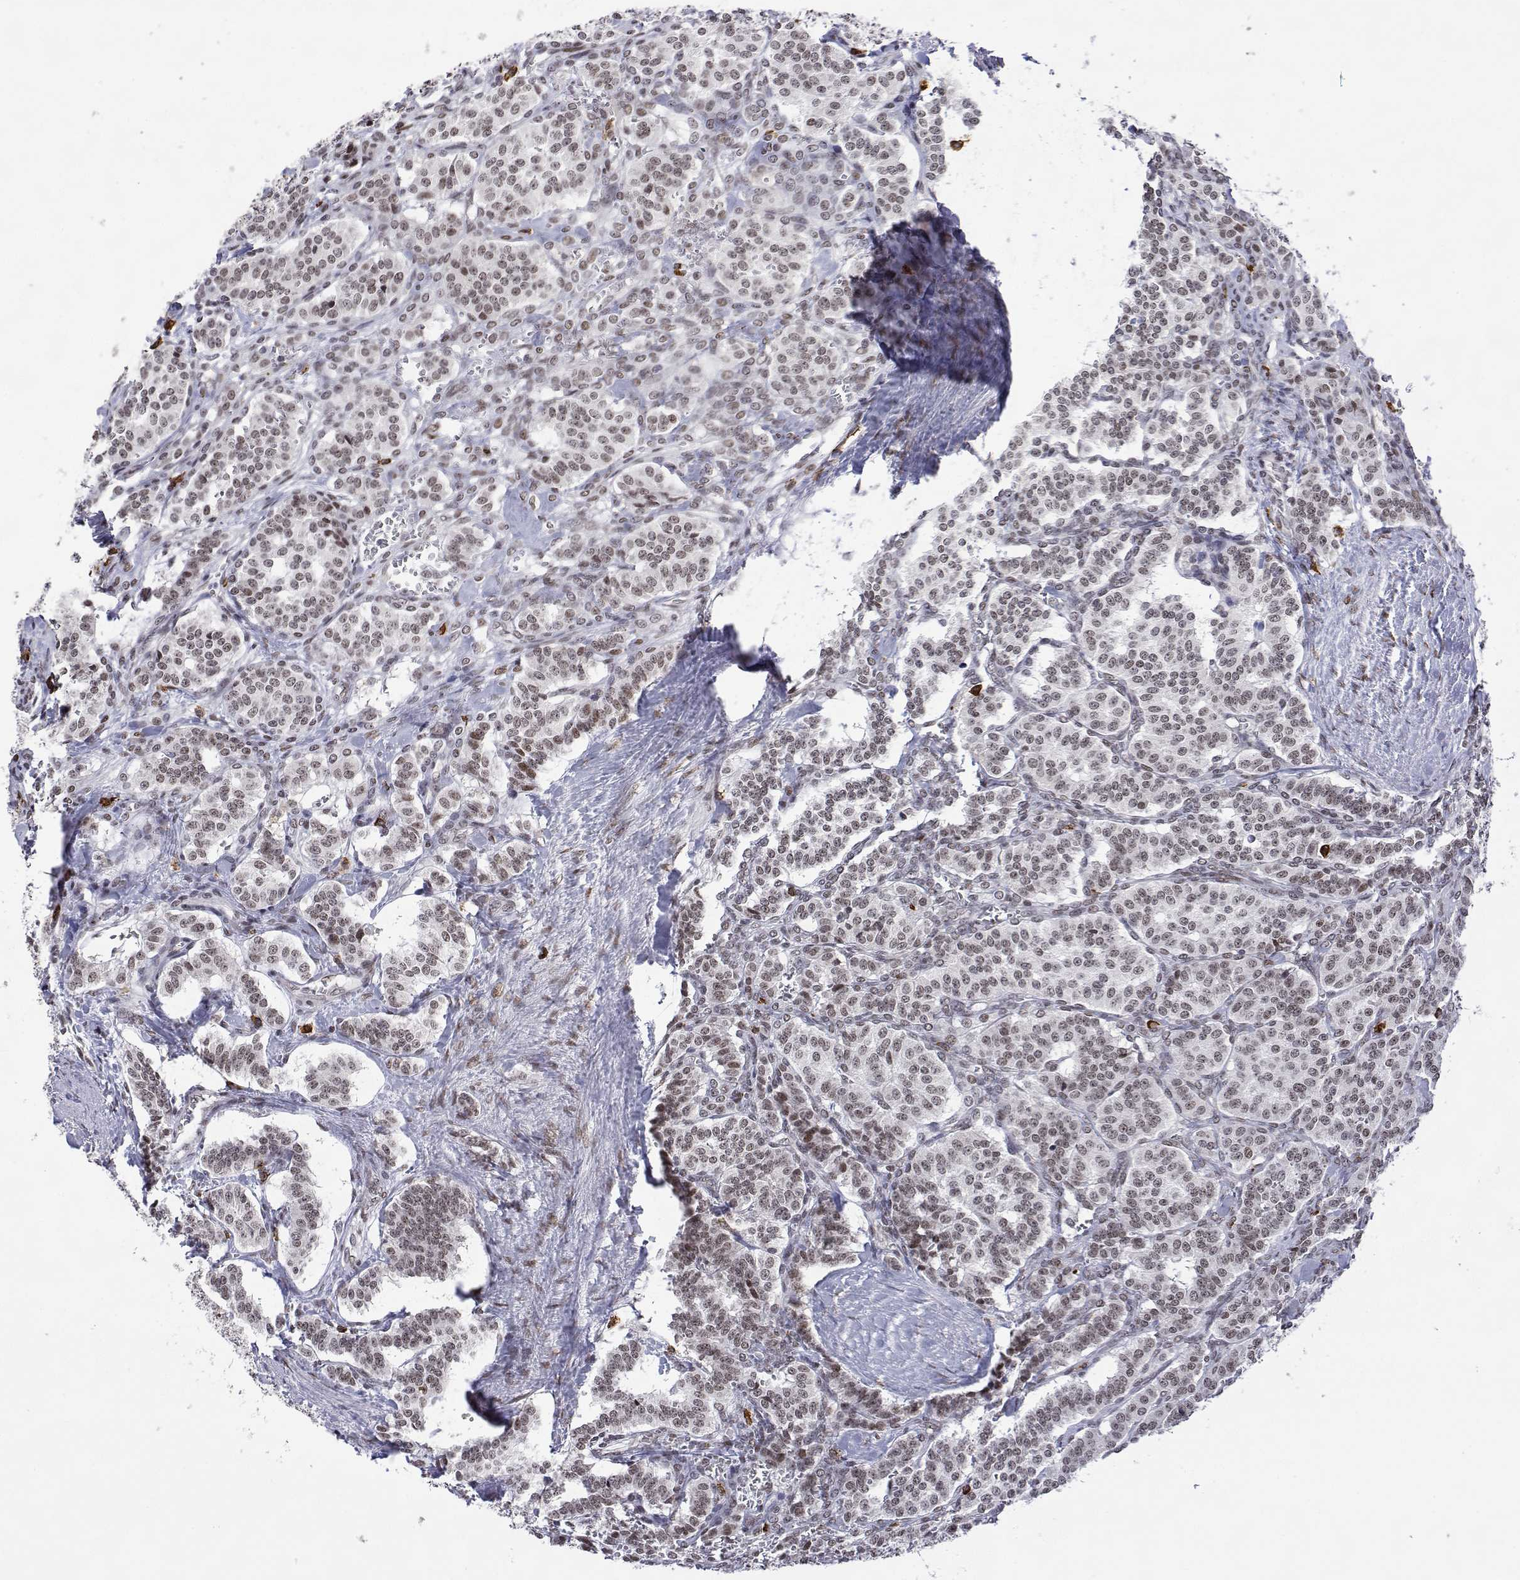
{"staining": {"intensity": "weak", "quantity": ">75%", "location": "nuclear"}, "tissue": "carcinoid", "cell_type": "Tumor cells", "image_type": "cancer", "snomed": [{"axis": "morphology", "description": "Normal tissue, NOS"}, {"axis": "morphology", "description": "Carcinoid, malignant, NOS"}, {"axis": "topography", "description": "Lung"}], "caption": "Carcinoid stained for a protein displays weak nuclear positivity in tumor cells. Using DAB (3,3'-diaminobenzidine) (brown) and hematoxylin (blue) stains, captured at high magnification using brightfield microscopy.", "gene": "XPC", "patient": {"sex": "female", "age": 46}}